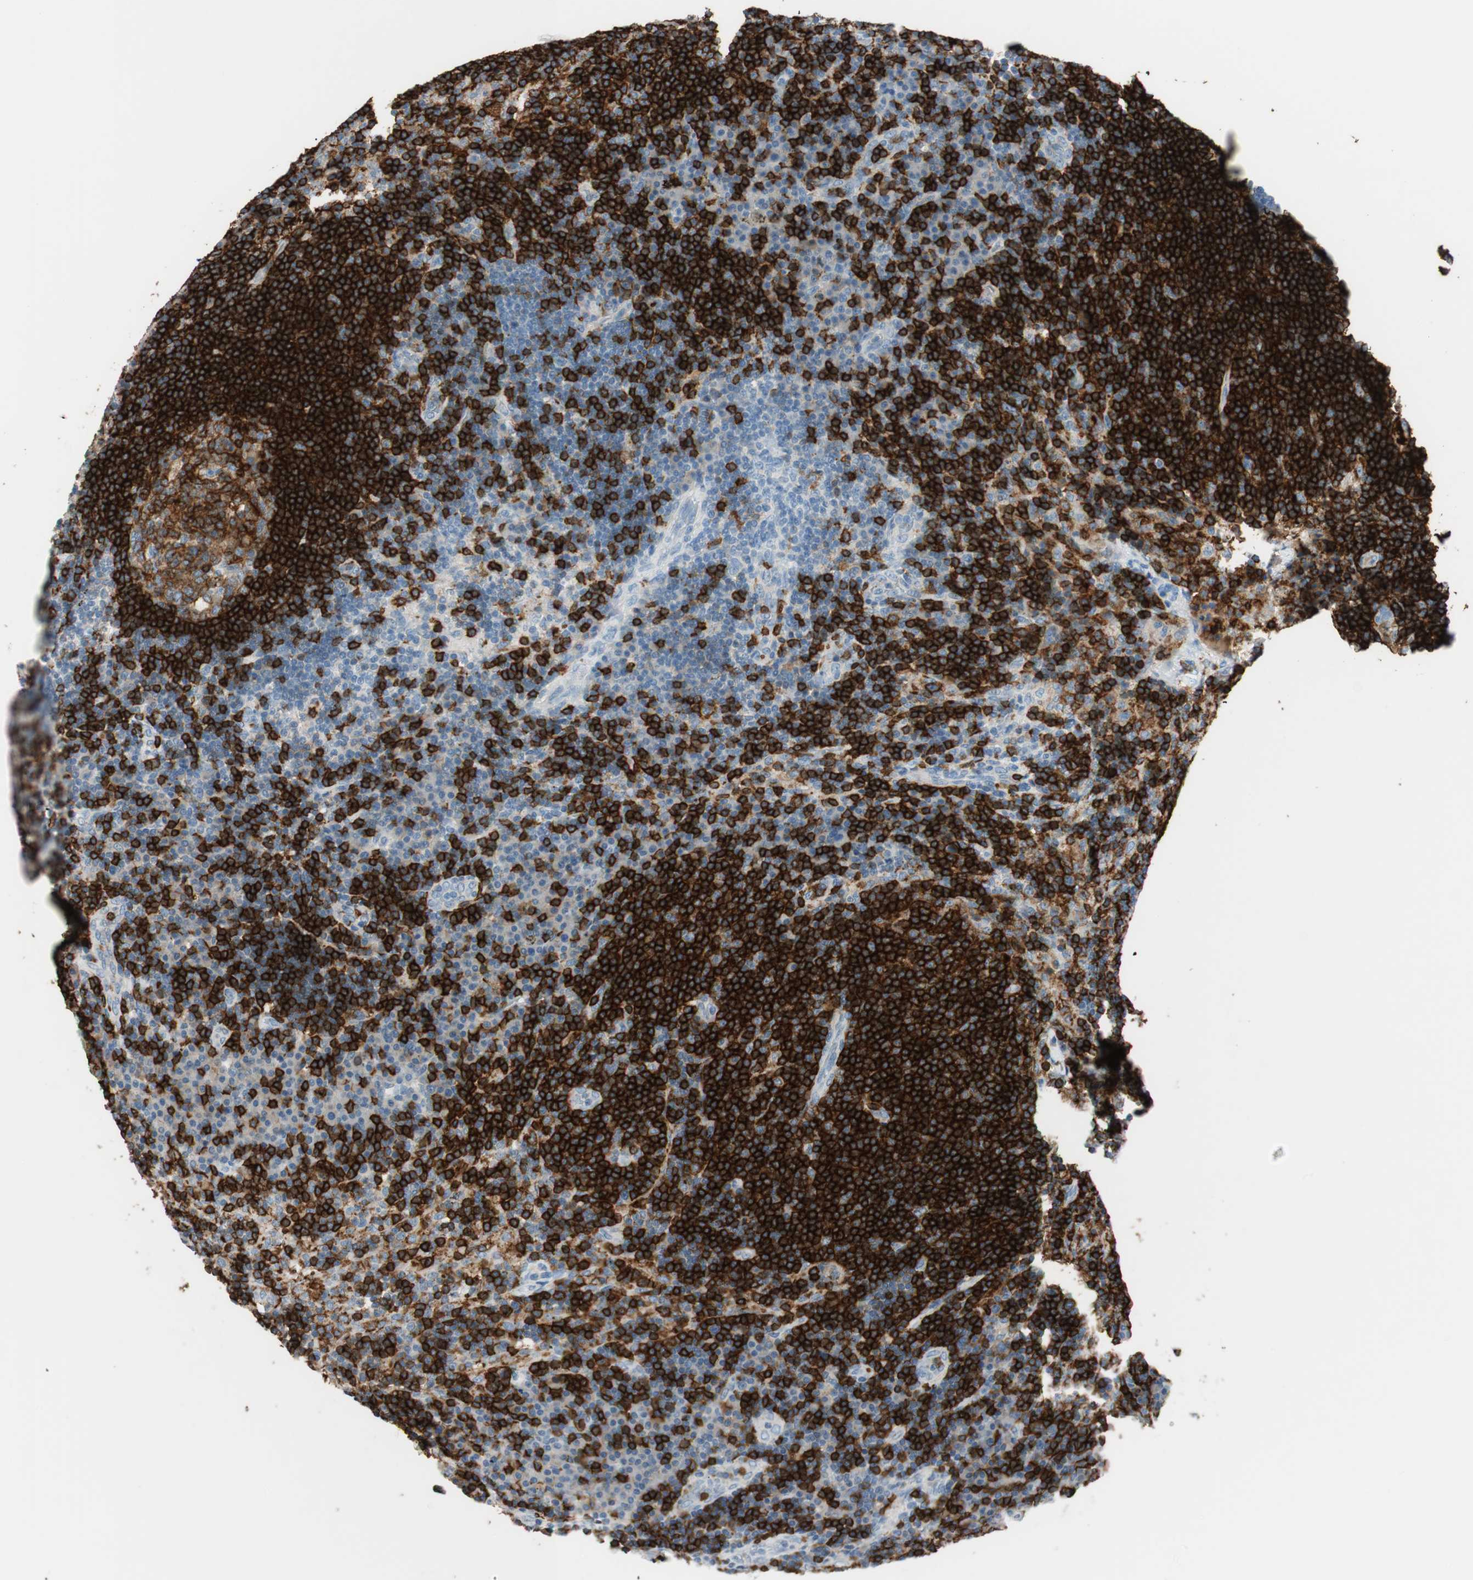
{"staining": {"intensity": "strong", "quantity": ">75%", "location": "cytoplasmic/membranous"}, "tissue": "lymph node", "cell_type": "Germinal center cells", "image_type": "normal", "snomed": [{"axis": "morphology", "description": "Normal tissue, NOS"}, {"axis": "morphology", "description": "Squamous cell carcinoma, metastatic, NOS"}, {"axis": "topography", "description": "Lymph node"}], "caption": "Germinal center cells display strong cytoplasmic/membranous staining in about >75% of cells in unremarkable lymph node. (DAB (3,3'-diaminobenzidine) IHC with brightfield microscopy, high magnification).", "gene": "TNFRSF13C", "patient": {"sex": "female", "age": 53}}